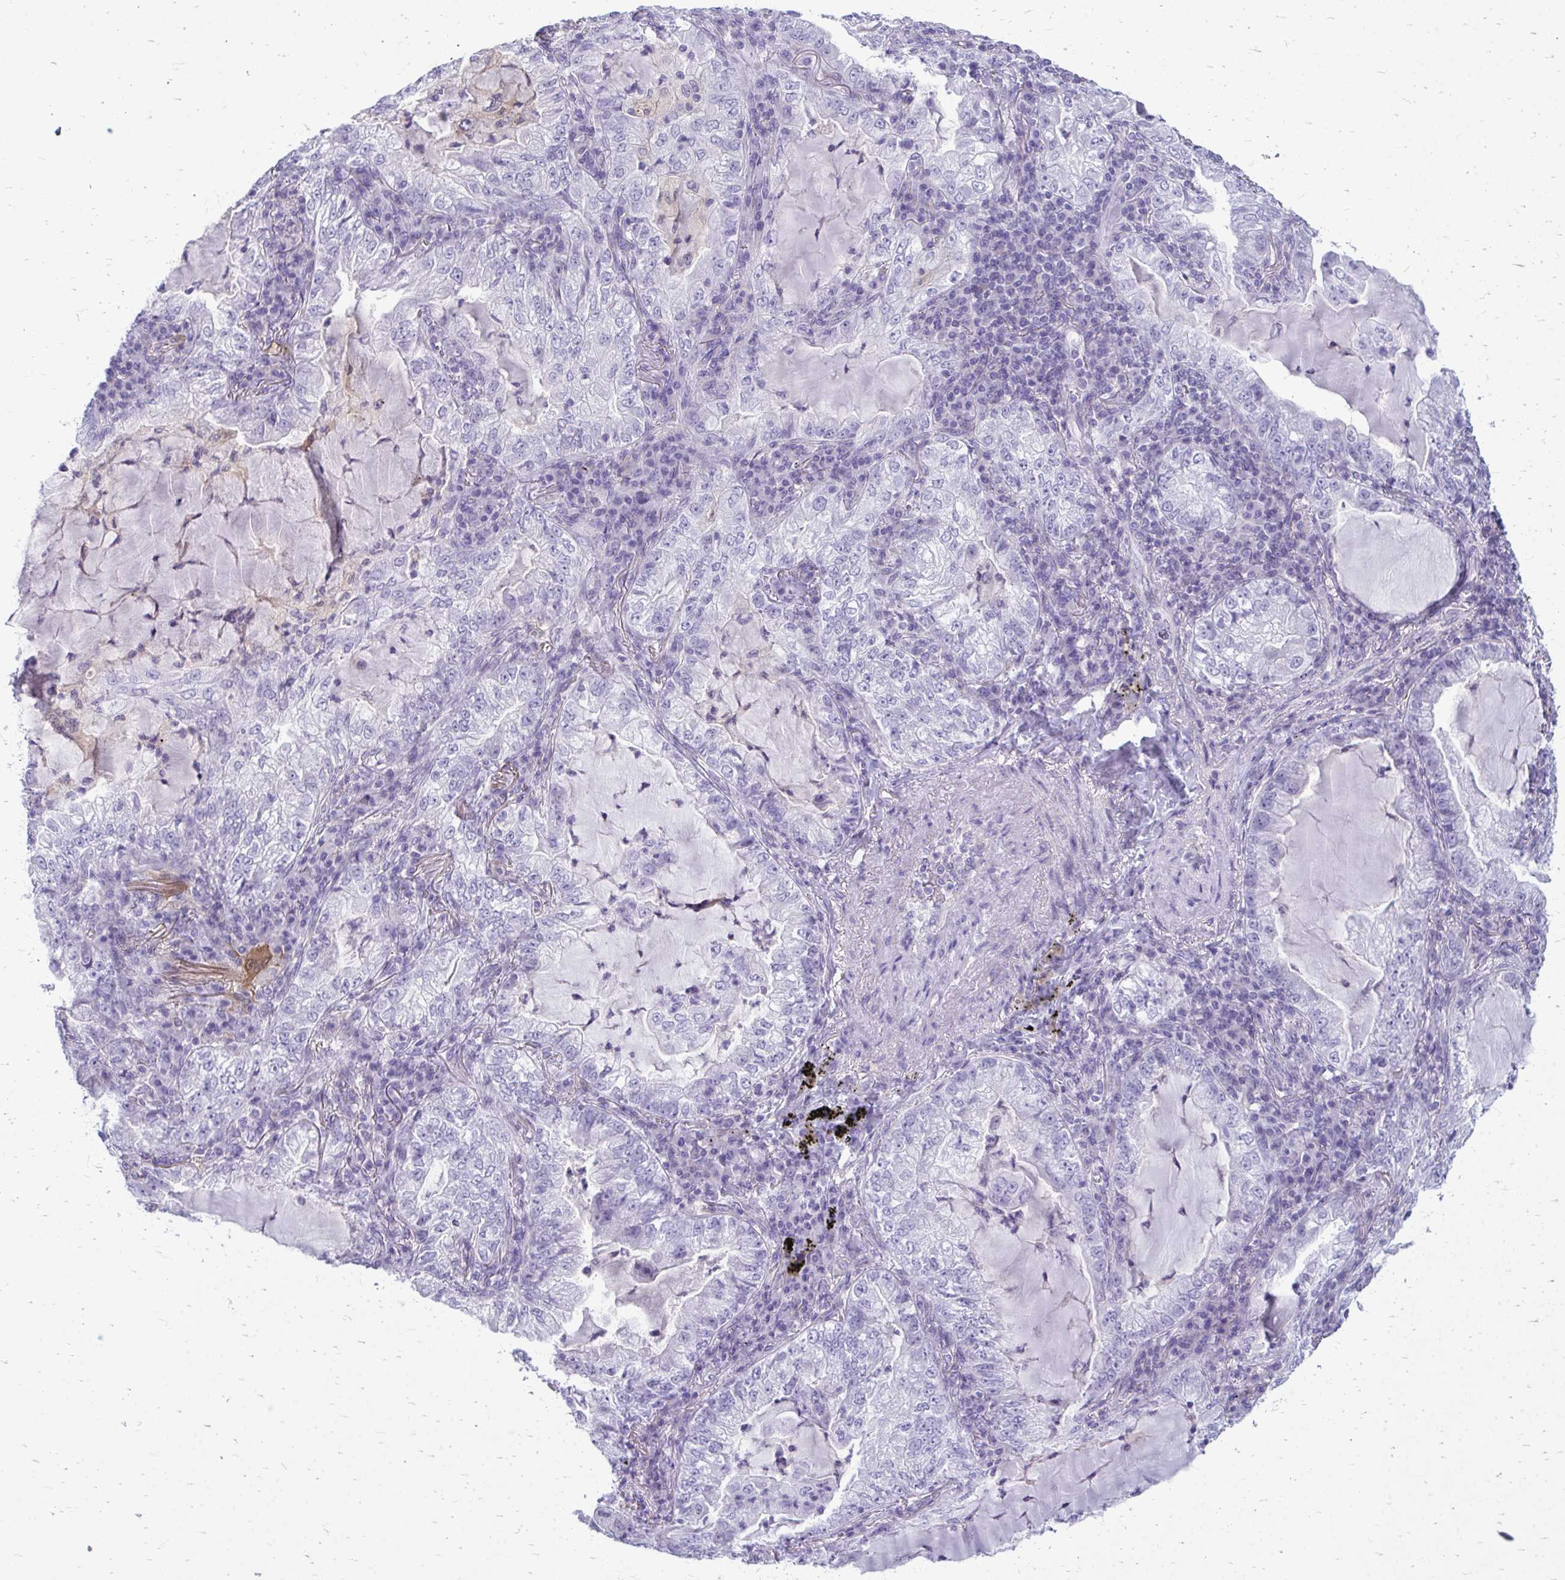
{"staining": {"intensity": "negative", "quantity": "none", "location": "none"}, "tissue": "lung cancer", "cell_type": "Tumor cells", "image_type": "cancer", "snomed": [{"axis": "morphology", "description": "Adenocarcinoma, NOS"}, {"axis": "topography", "description": "Lung"}], "caption": "Immunohistochemistry (IHC) micrograph of neoplastic tissue: lung cancer stained with DAB displays no significant protein staining in tumor cells. The staining is performed using DAB (3,3'-diaminobenzidine) brown chromogen with nuclei counter-stained in using hematoxylin.", "gene": "FABP3", "patient": {"sex": "female", "age": 73}}